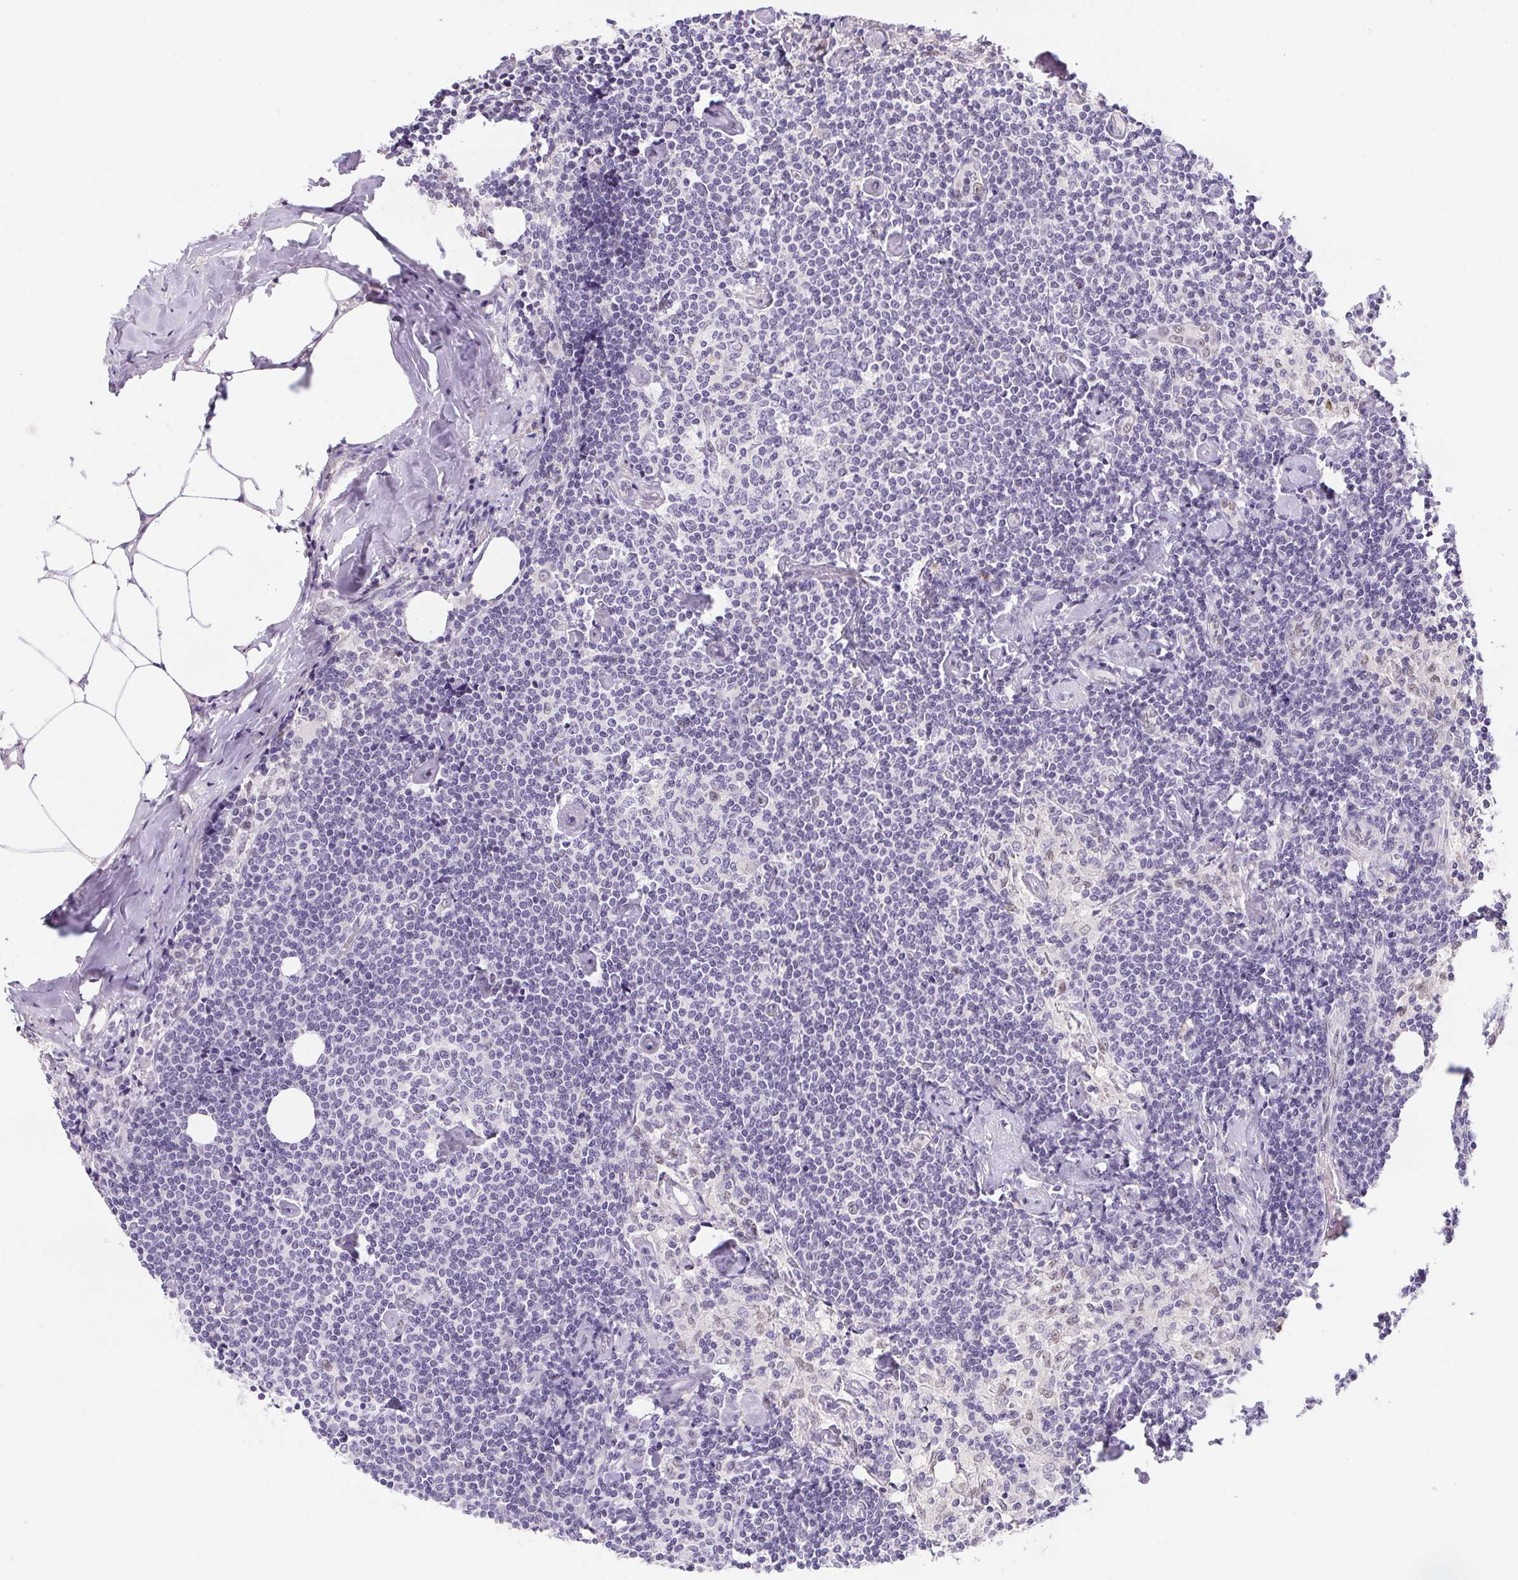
{"staining": {"intensity": "negative", "quantity": "none", "location": "none"}, "tissue": "lymph node", "cell_type": "Germinal center cells", "image_type": "normal", "snomed": [{"axis": "morphology", "description": "Normal tissue, NOS"}, {"axis": "topography", "description": "Lymph node"}], "caption": "Protein analysis of unremarkable lymph node demonstrates no significant staining in germinal center cells. (IHC, brightfield microscopy, high magnification).", "gene": "SP9", "patient": {"sex": "female", "age": 69}}